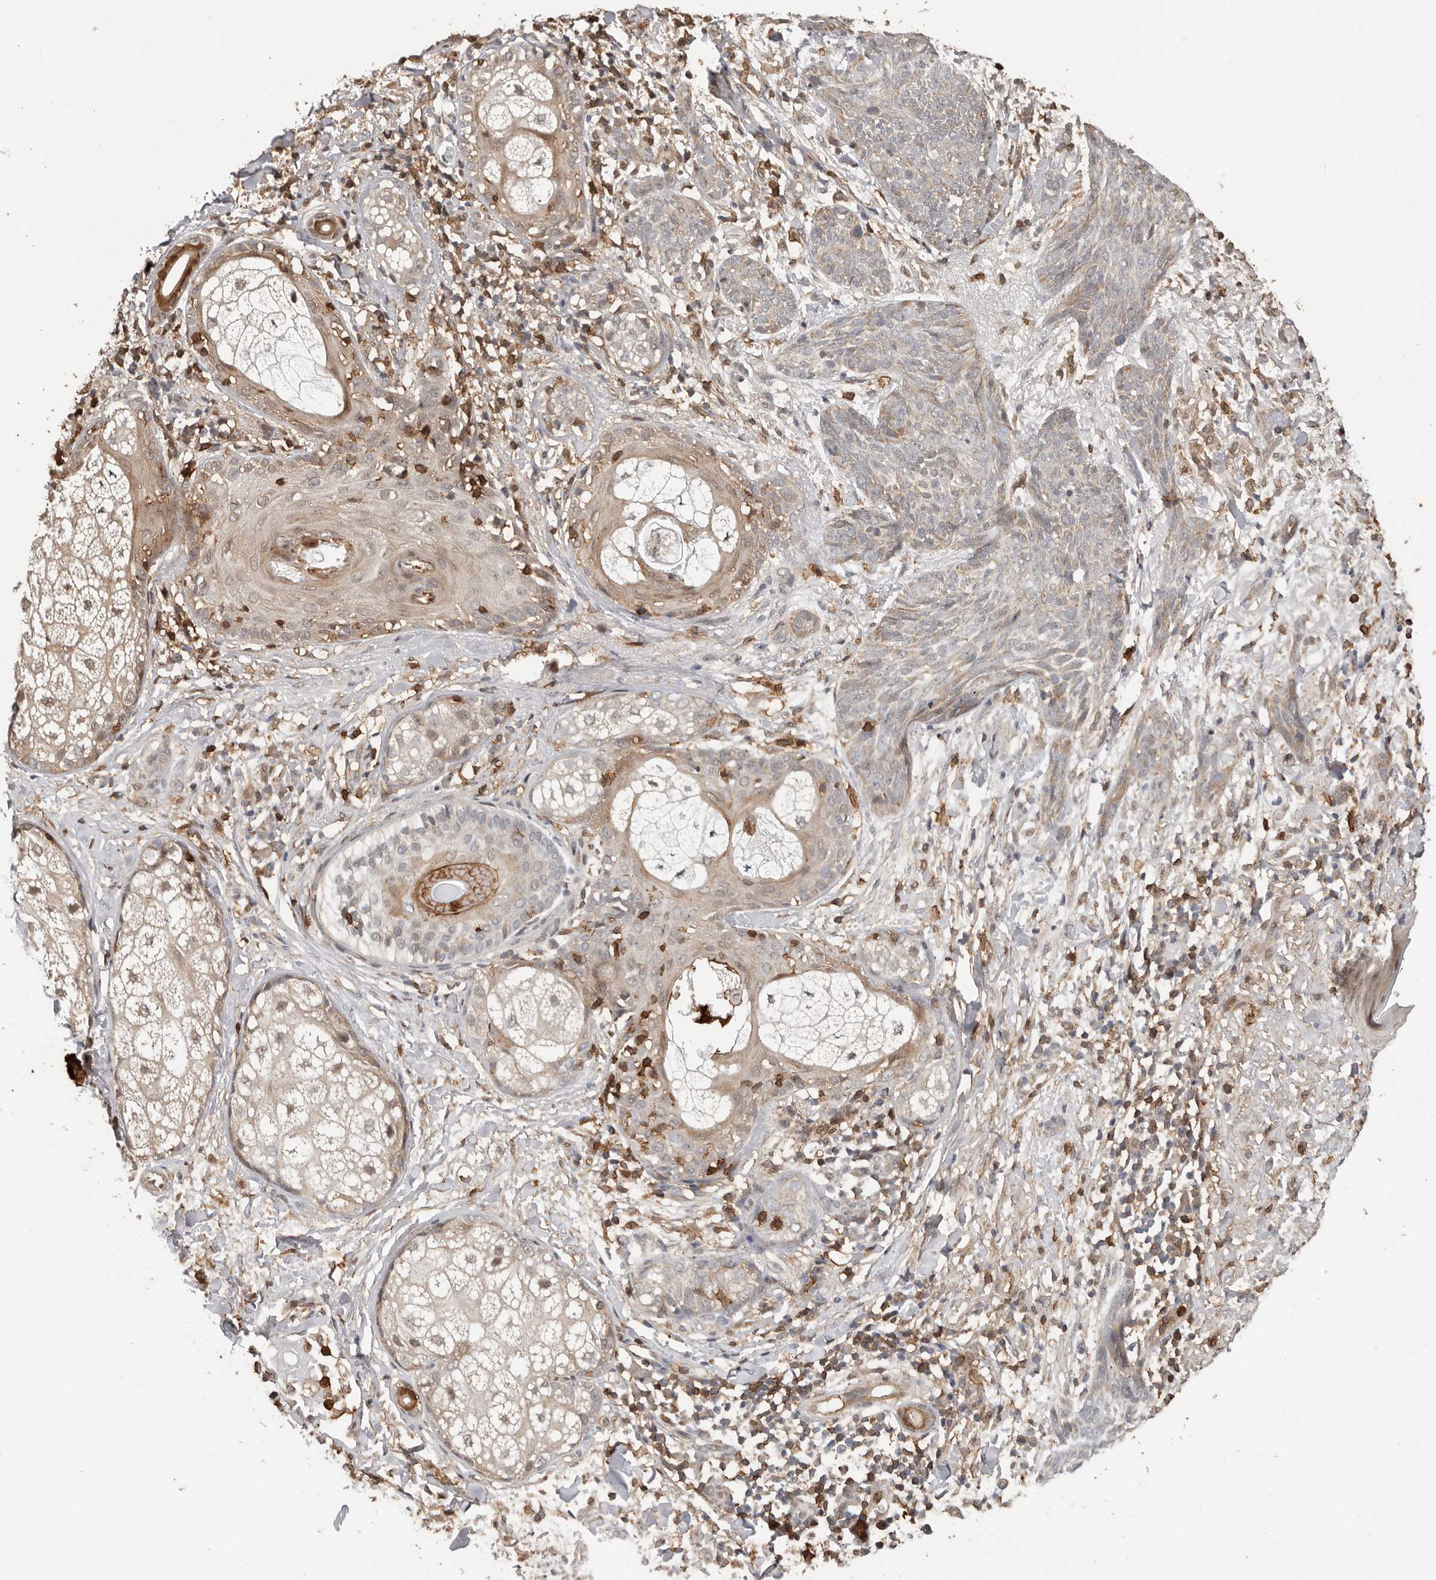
{"staining": {"intensity": "weak", "quantity": "25%-75%", "location": "cytoplasmic/membranous"}, "tissue": "skin cancer", "cell_type": "Tumor cells", "image_type": "cancer", "snomed": [{"axis": "morphology", "description": "Basal cell carcinoma"}, {"axis": "topography", "description": "Skin"}], "caption": "Immunohistochemistry (IHC) of human basal cell carcinoma (skin) demonstrates low levels of weak cytoplasmic/membranous staining in approximately 25%-75% of tumor cells.", "gene": "PRR12", "patient": {"sex": "male", "age": 85}}